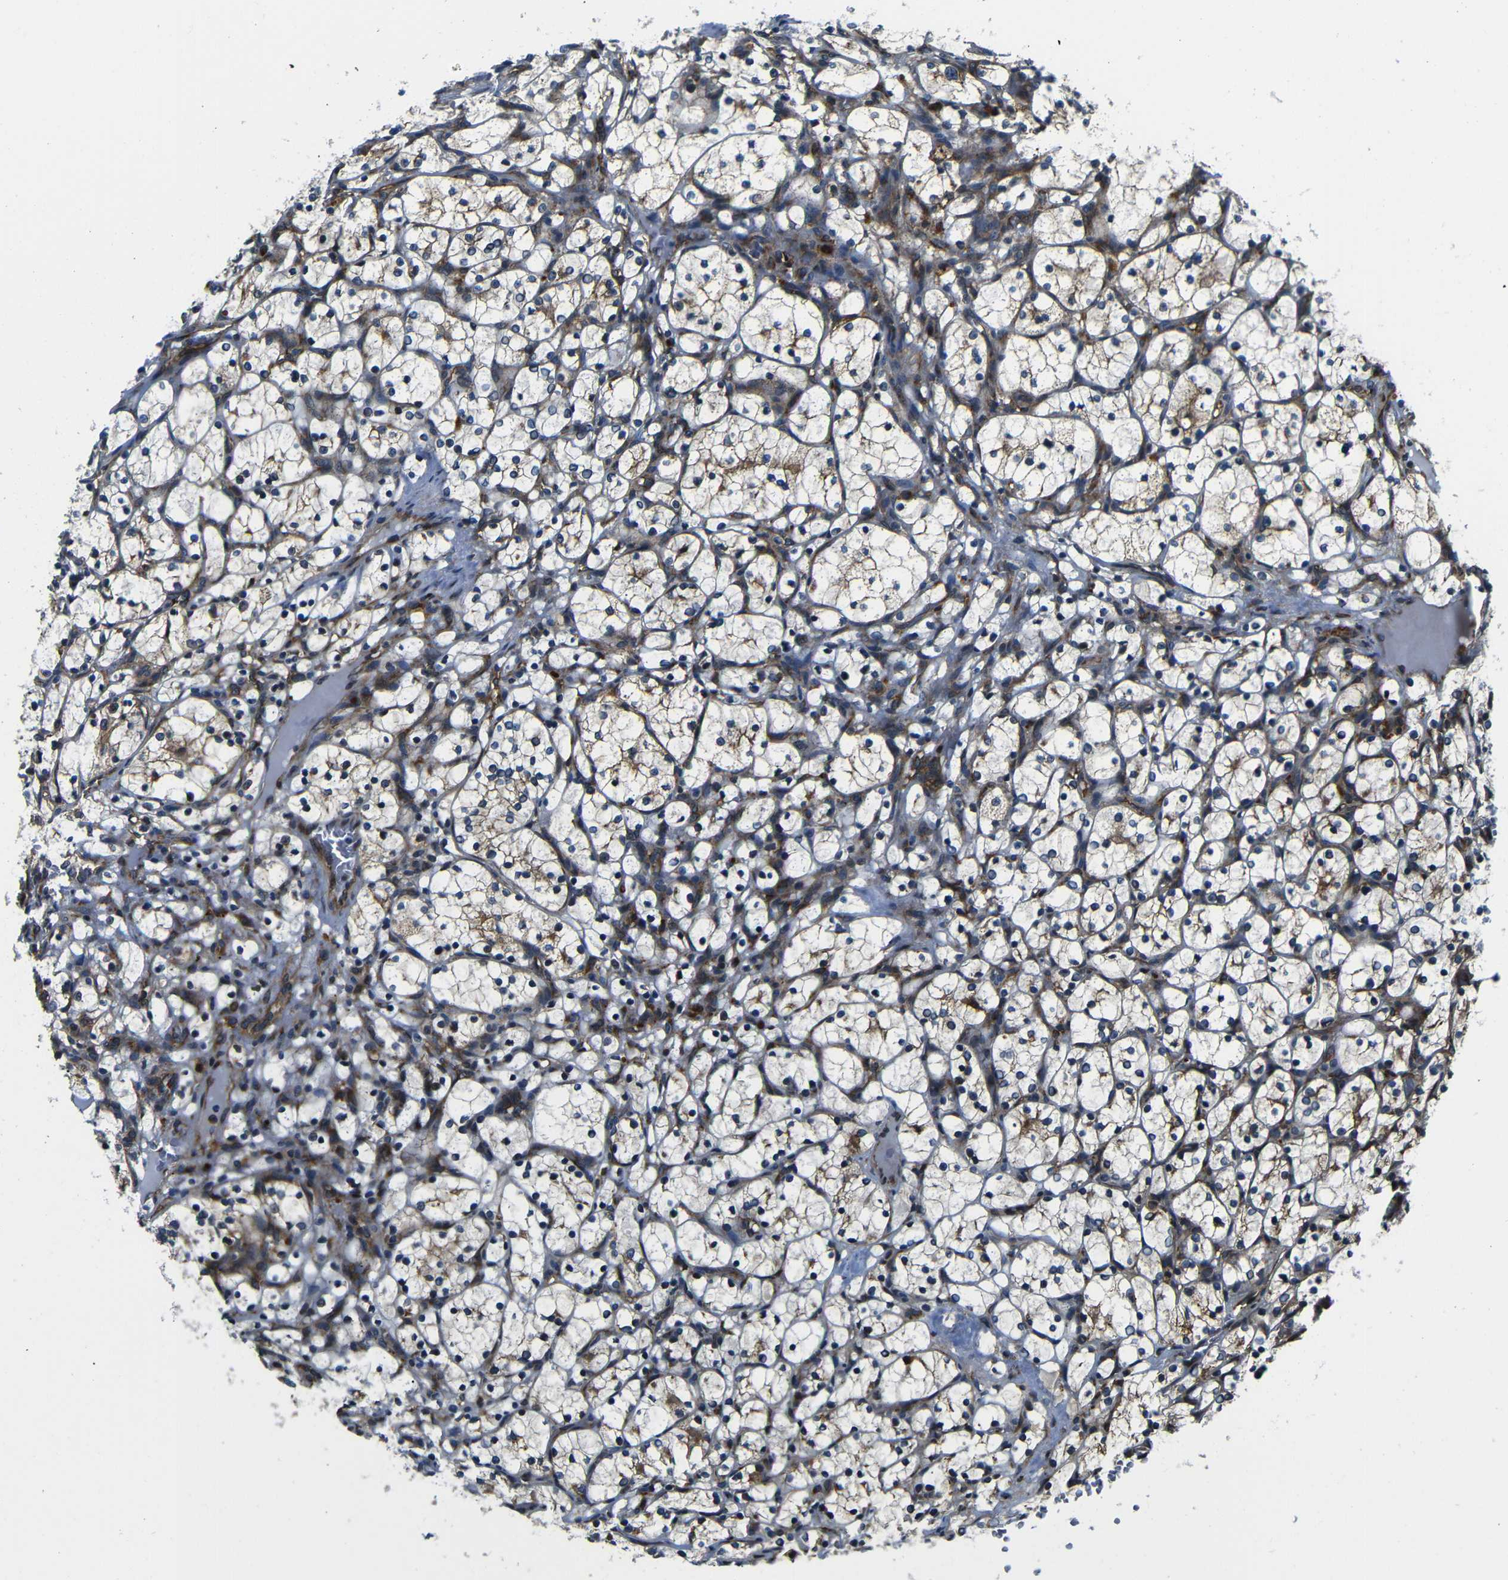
{"staining": {"intensity": "moderate", "quantity": ">75%", "location": "cytoplasmic/membranous"}, "tissue": "renal cancer", "cell_type": "Tumor cells", "image_type": "cancer", "snomed": [{"axis": "morphology", "description": "Adenocarcinoma, NOS"}, {"axis": "topography", "description": "Kidney"}], "caption": "Tumor cells exhibit medium levels of moderate cytoplasmic/membranous positivity in approximately >75% of cells in renal adenocarcinoma. (DAB IHC, brown staining for protein, blue staining for nuclei).", "gene": "ABCE1", "patient": {"sex": "female", "age": 69}}